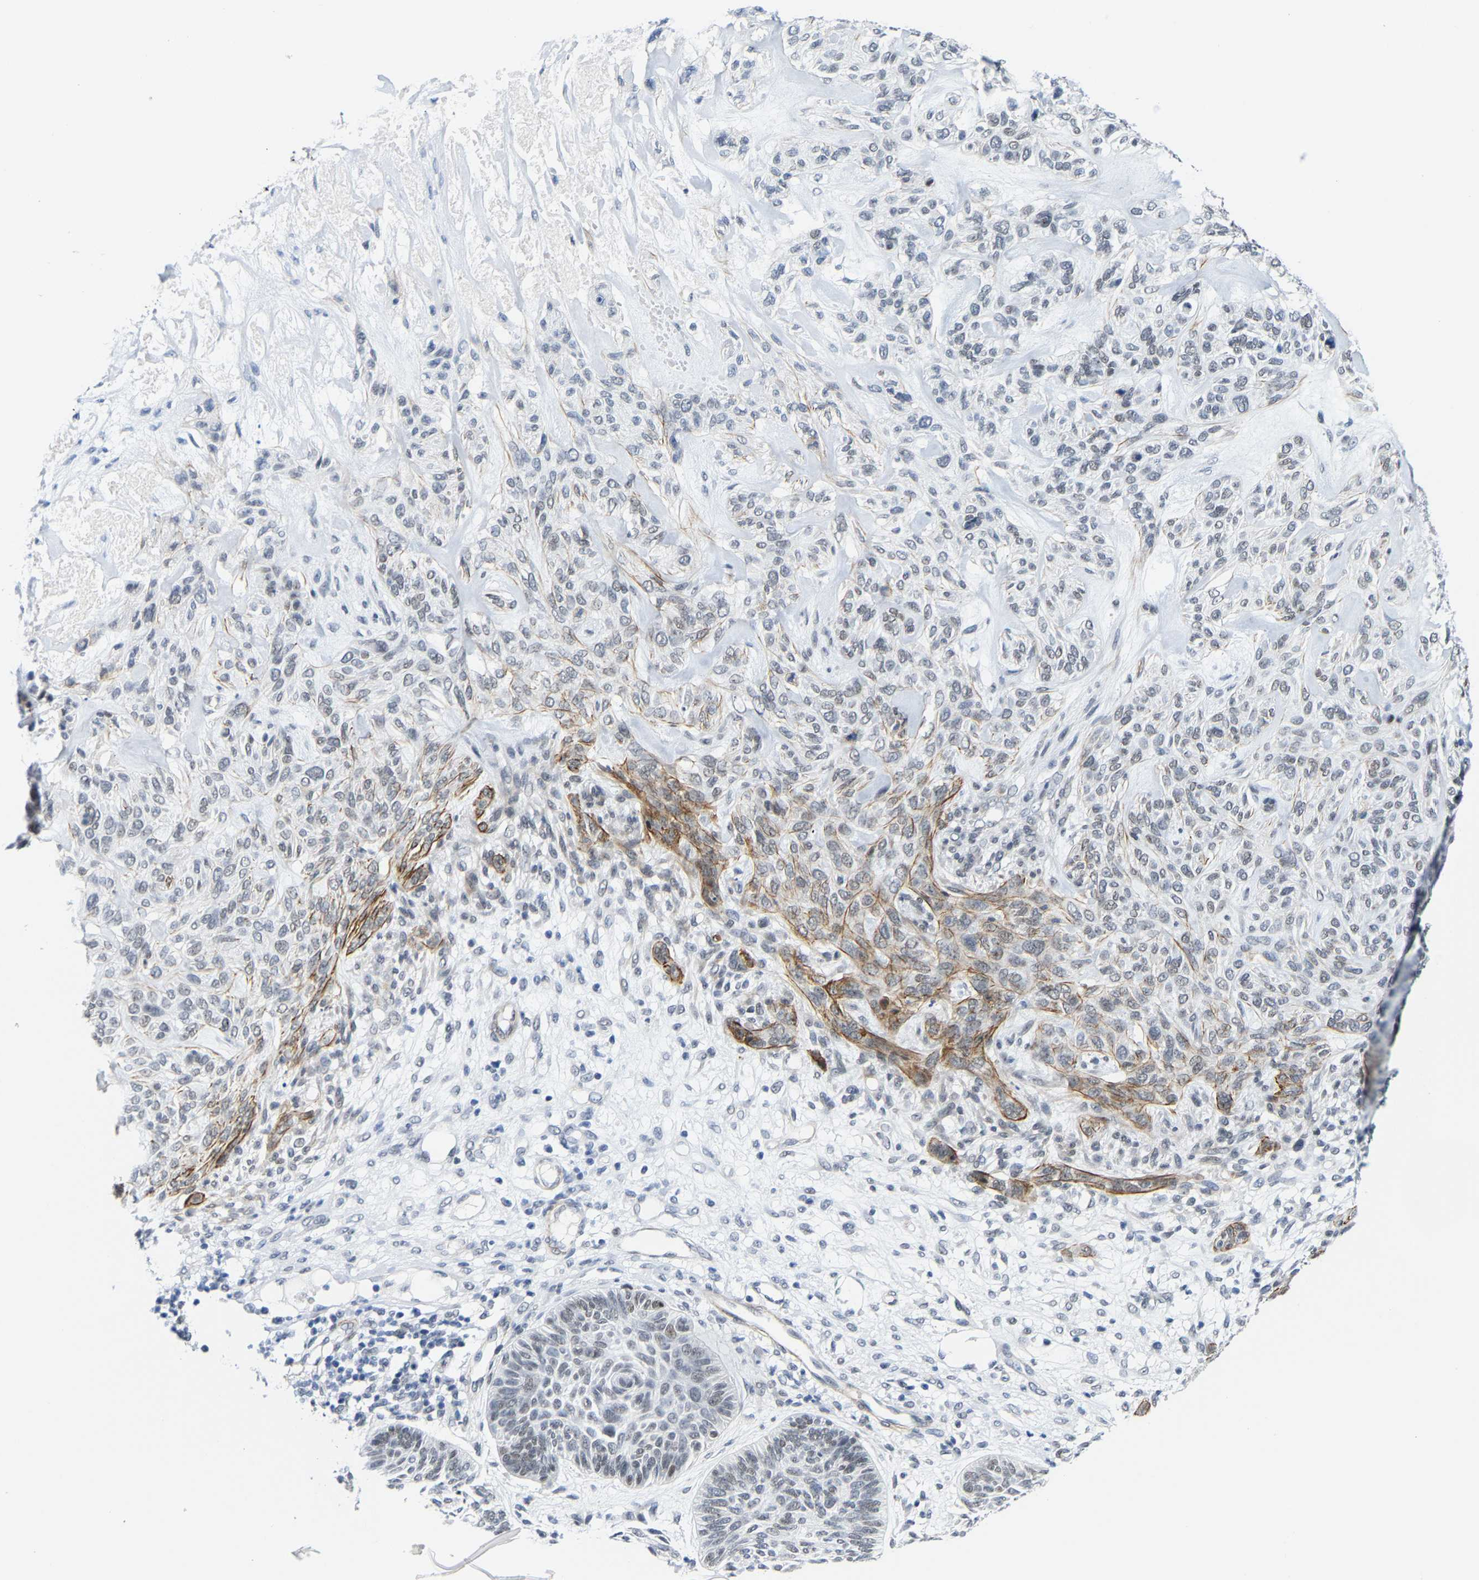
{"staining": {"intensity": "moderate", "quantity": "<25%", "location": "cytoplasmic/membranous"}, "tissue": "skin cancer", "cell_type": "Tumor cells", "image_type": "cancer", "snomed": [{"axis": "morphology", "description": "Basal cell carcinoma"}, {"axis": "topography", "description": "Skin"}], "caption": "A brown stain shows moderate cytoplasmic/membranous staining of a protein in basal cell carcinoma (skin) tumor cells.", "gene": "FAM180A", "patient": {"sex": "male", "age": 55}}